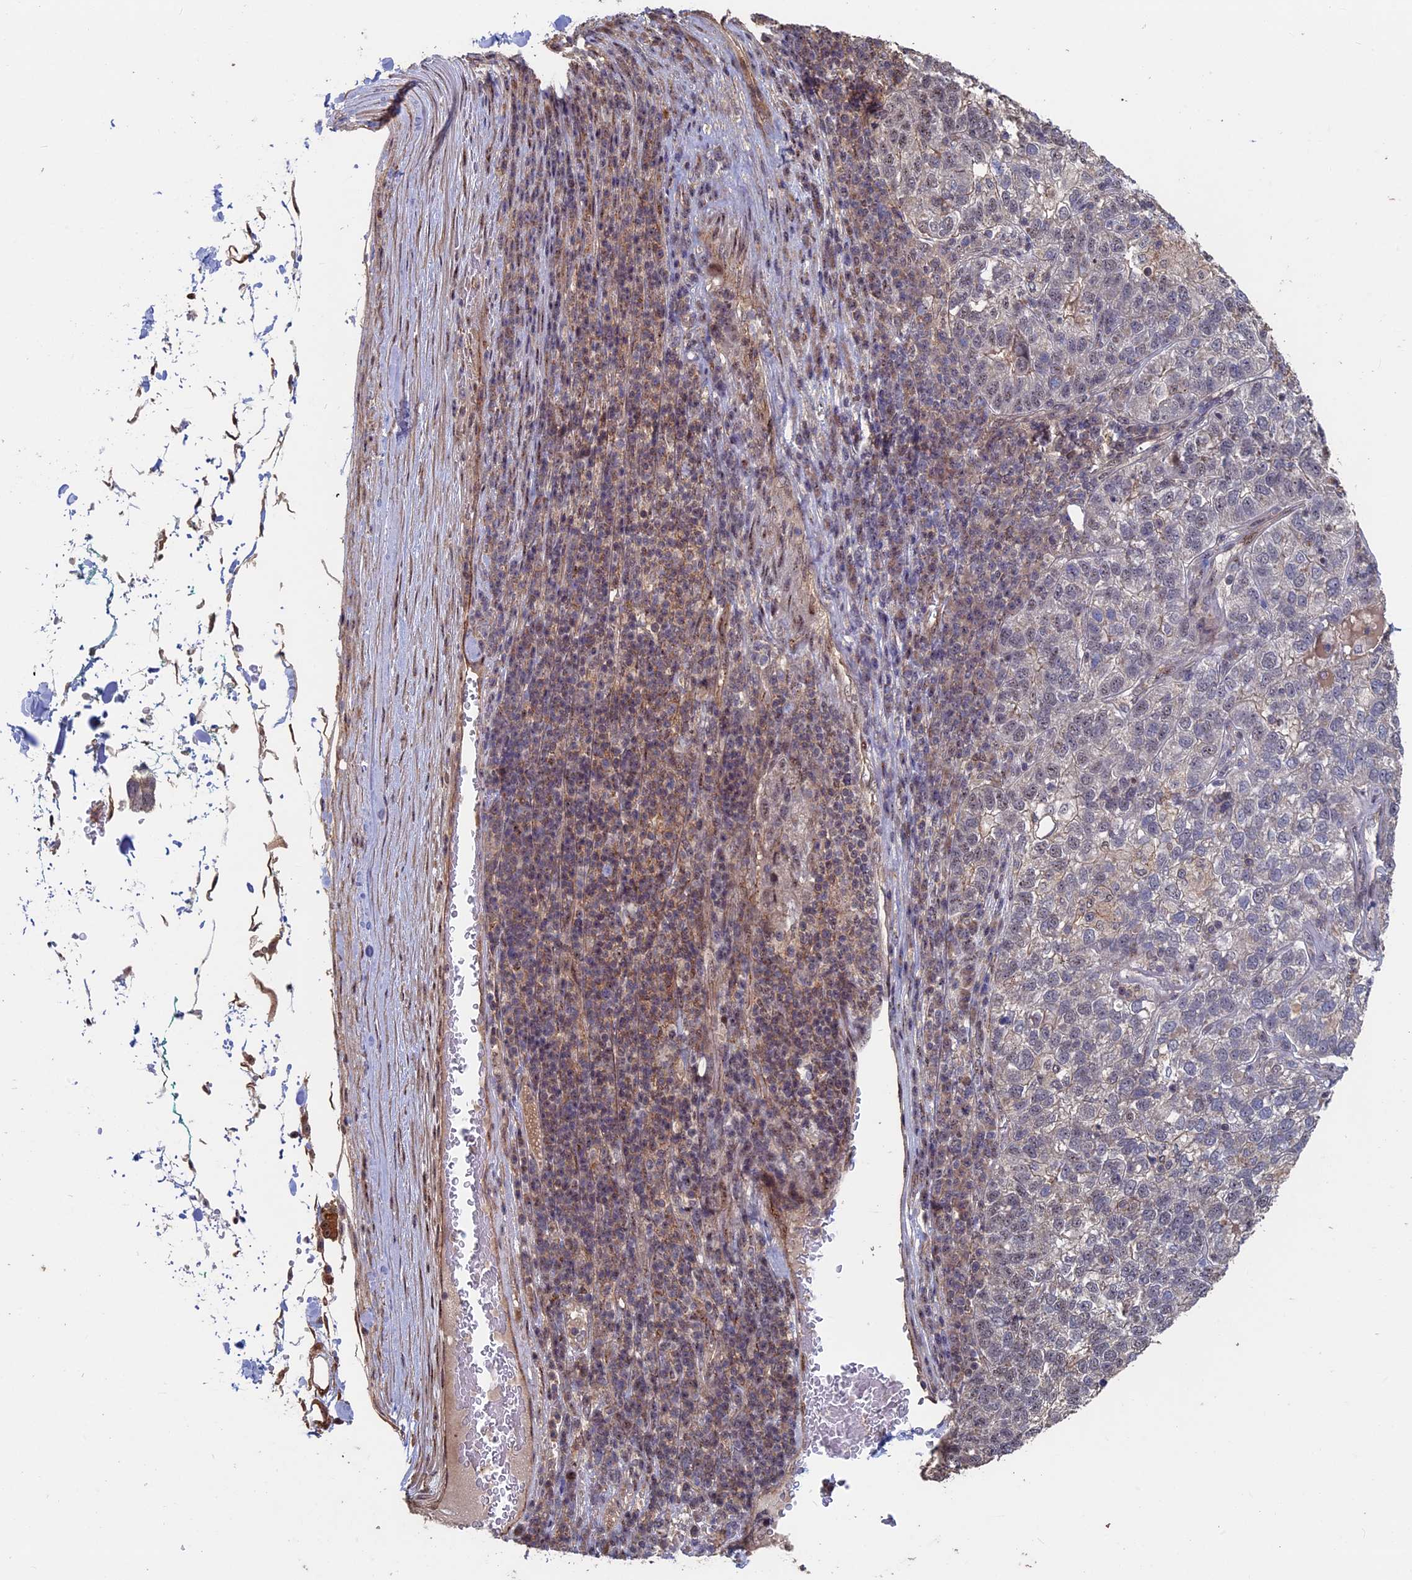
{"staining": {"intensity": "negative", "quantity": "none", "location": "none"}, "tissue": "pancreatic cancer", "cell_type": "Tumor cells", "image_type": "cancer", "snomed": [{"axis": "morphology", "description": "Adenocarcinoma, NOS"}, {"axis": "topography", "description": "Pancreas"}], "caption": "The micrograph demonstrates no staining of tumor cells in pancreatic adenocarcinoma.", "gene": "KIAA1328", "patient": {"sex": "female", "age": 61}}